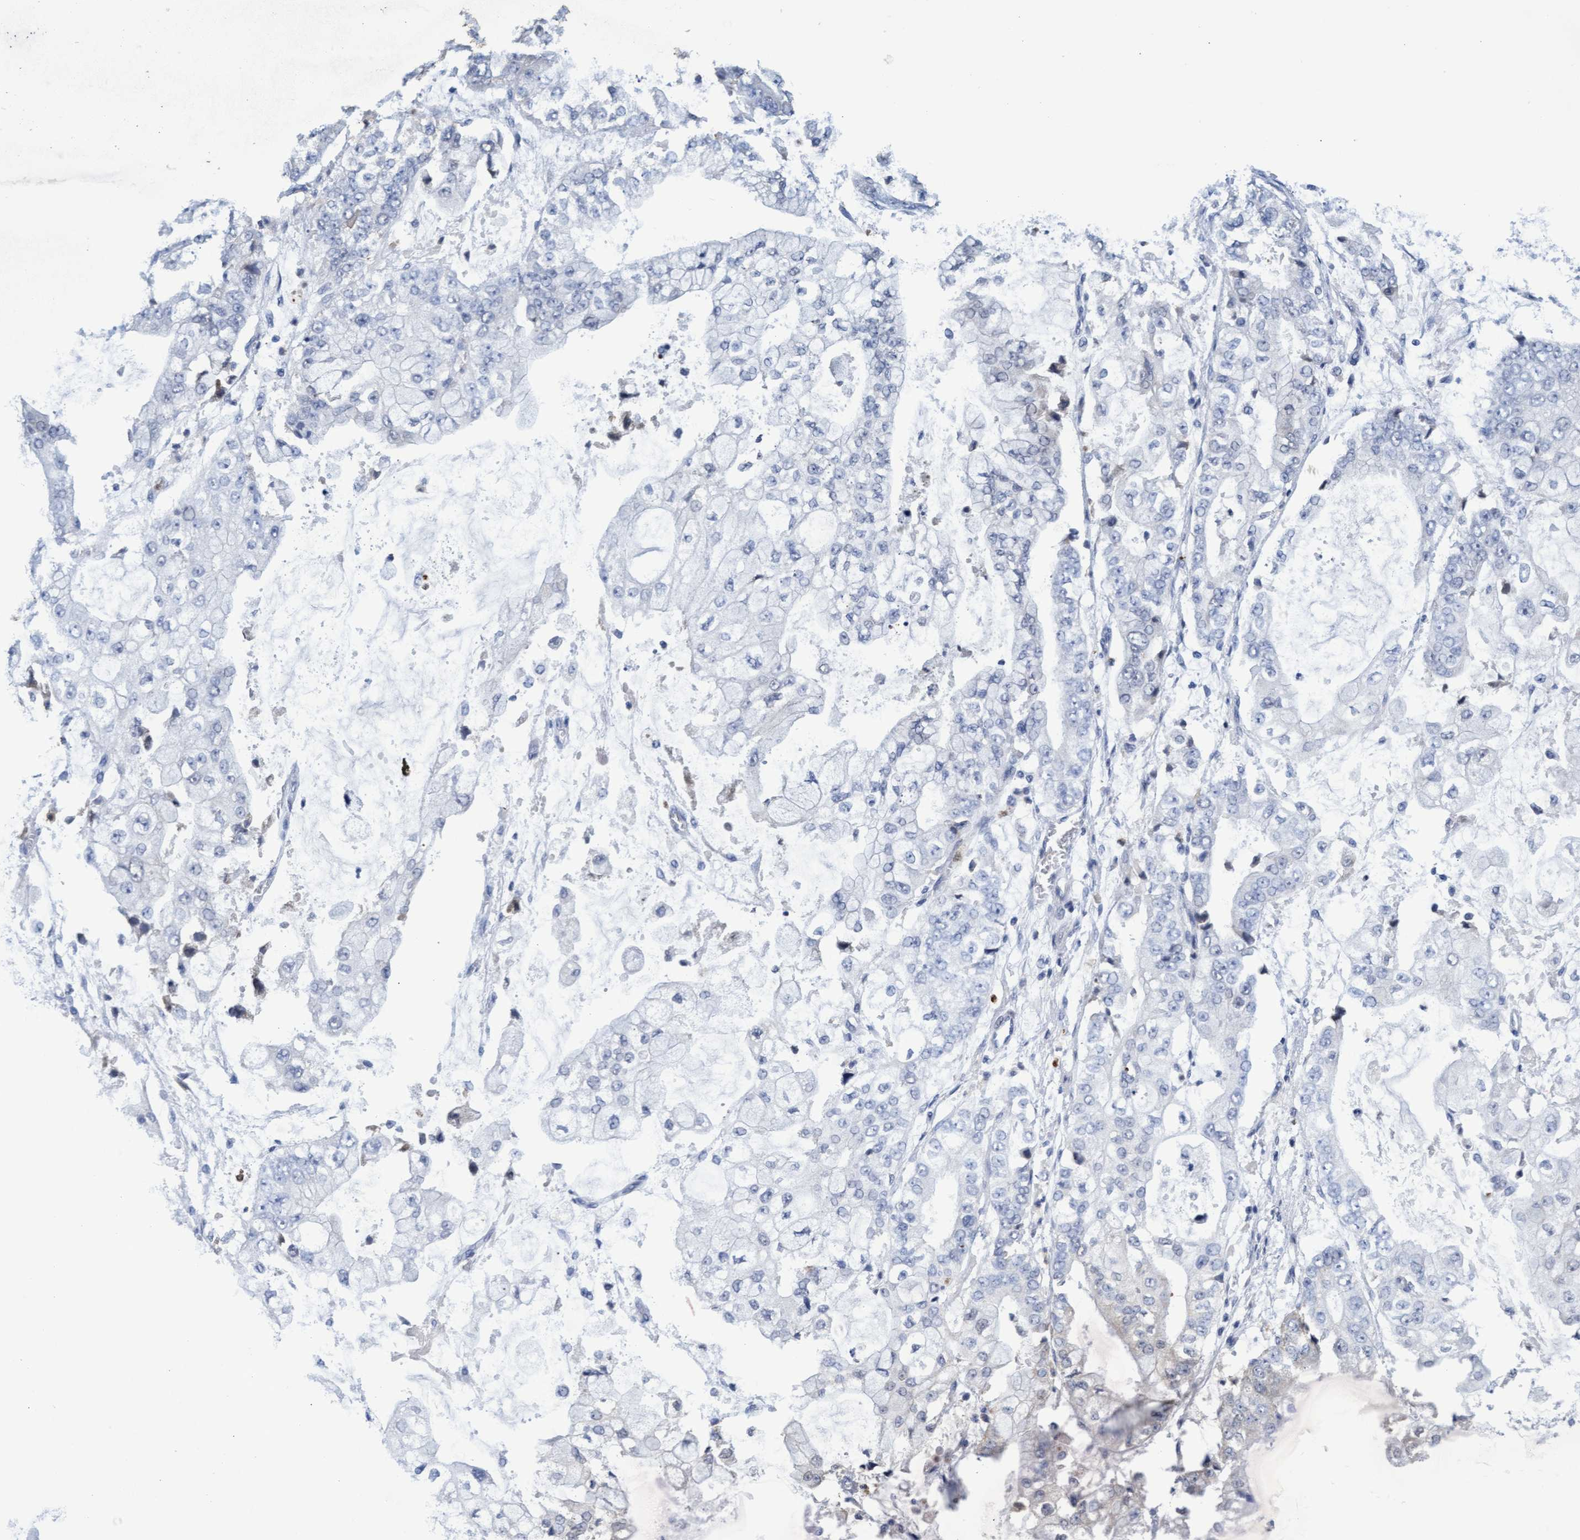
{"staining": {"intensity": "negative", "quantity": "none", "location": "none"}, "tissue": "stomach cancer", "cell_type": "Tumor cells", "image_type": "cancer", "snomed": [{"axis": "morphology", "description": "Adenocarcinoma, NOS"}, {"axis": "topography", "description": "Stomach"}], "caption": "Immunohistochemistry micrograph of neoplastic tissue: human stomach cancer (adenocarcinoma) stained with DAB reveals no significant protein expression in tumor cells.", "gene": "GPR39", "patient": {"sex": "male", "age": 76}}